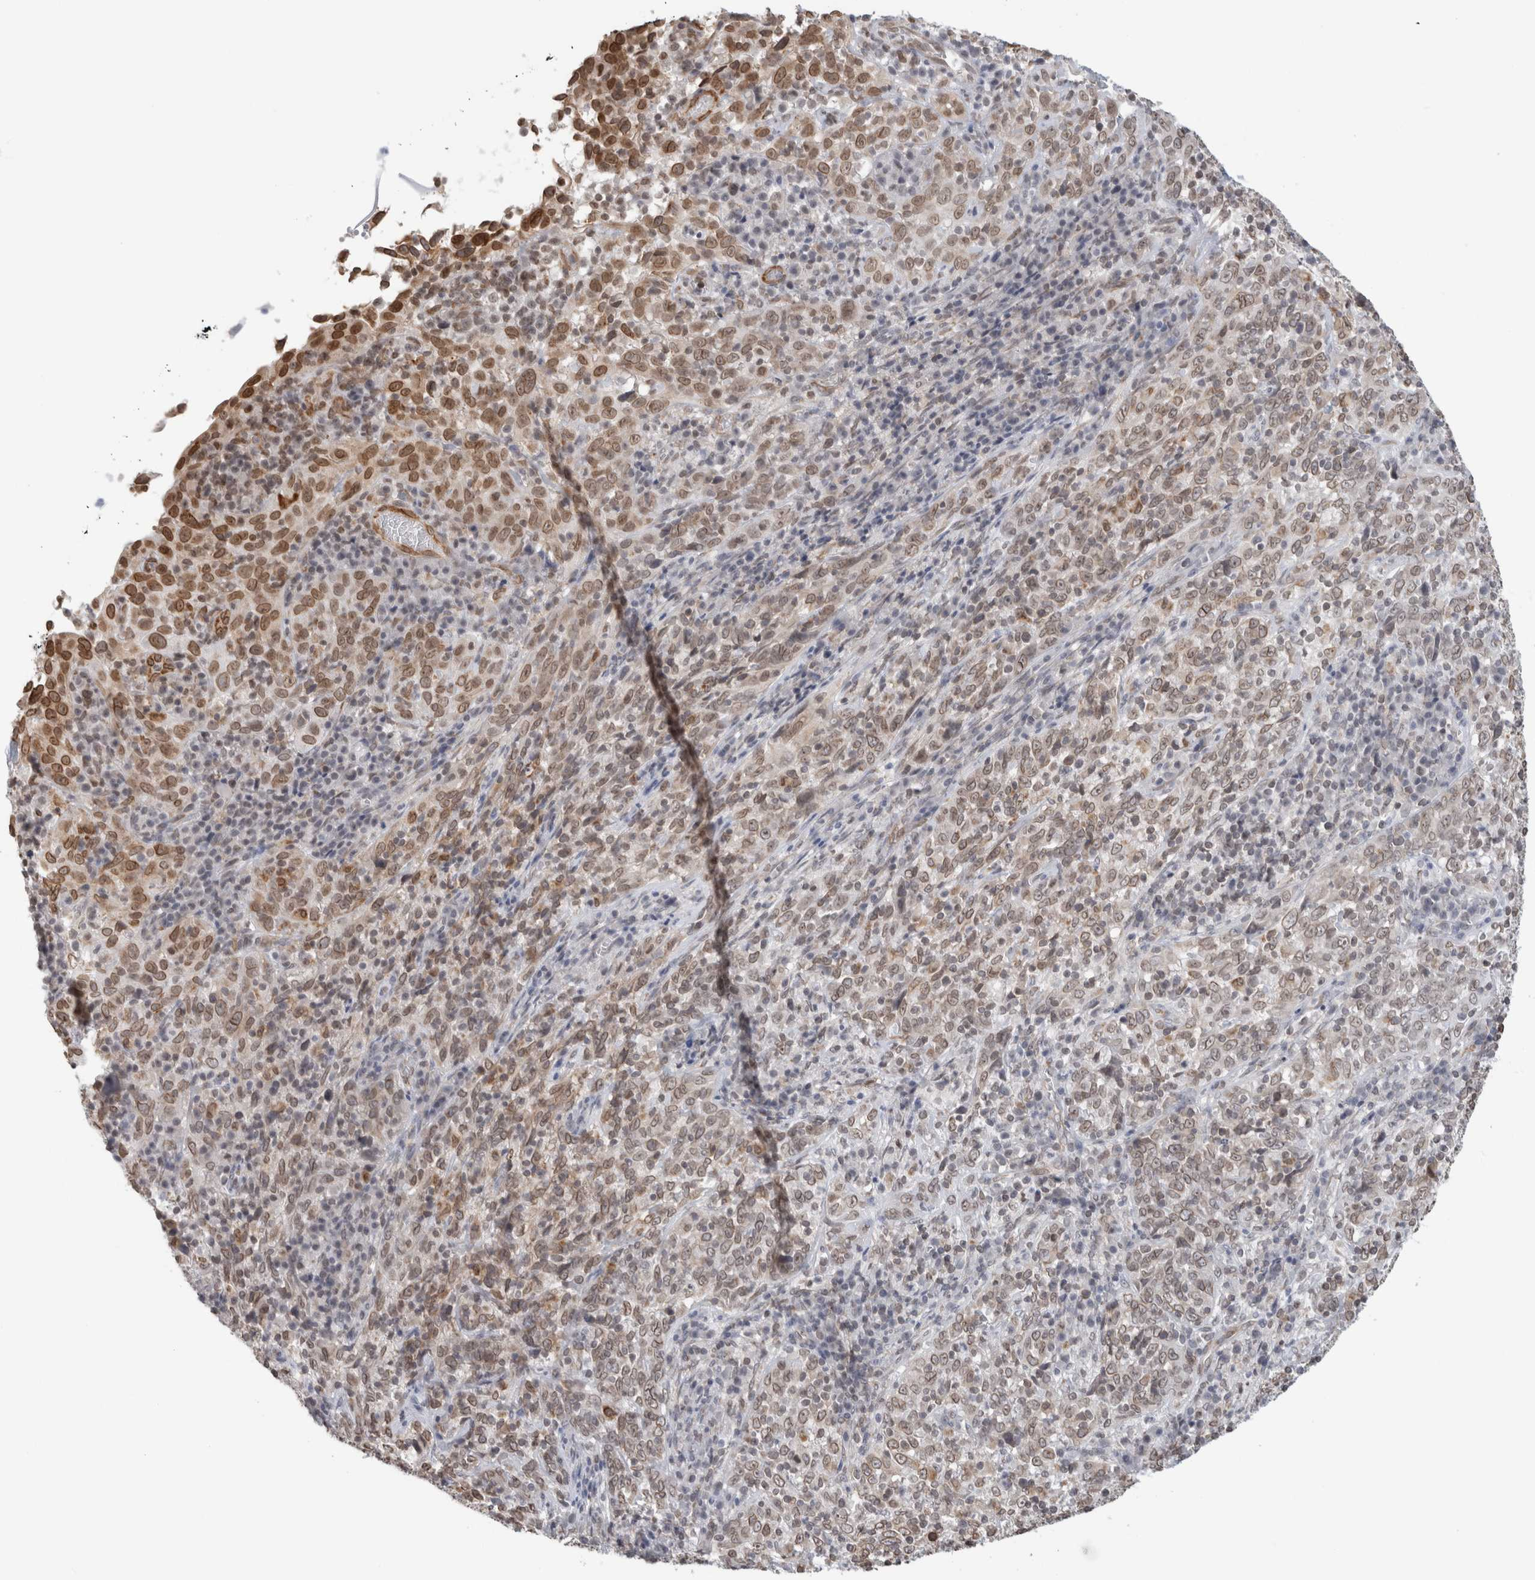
{"staining": {"intensity": "moderate", "quantity": ">75%", "location": "cytoplasmic/membranous,nuclear"}, "tissue": "cervical cancer", "cell_type": "Tumor cells", "image_type": "cancer", "snomed": [{"axis": "morphology", "description": "Squamous cell carcinoma, NOS"}, {"axis": "topography", "description": "Cervix"}], "caption": "Protein analysis of cervical squamous cell carcinoma tissue reveals moderate cytoplasmic/membranous and nuclear staining in approximately >75% of tumor cells.", "gene": "RBMX2", "patient": {"sex": "female", "age": 46}}